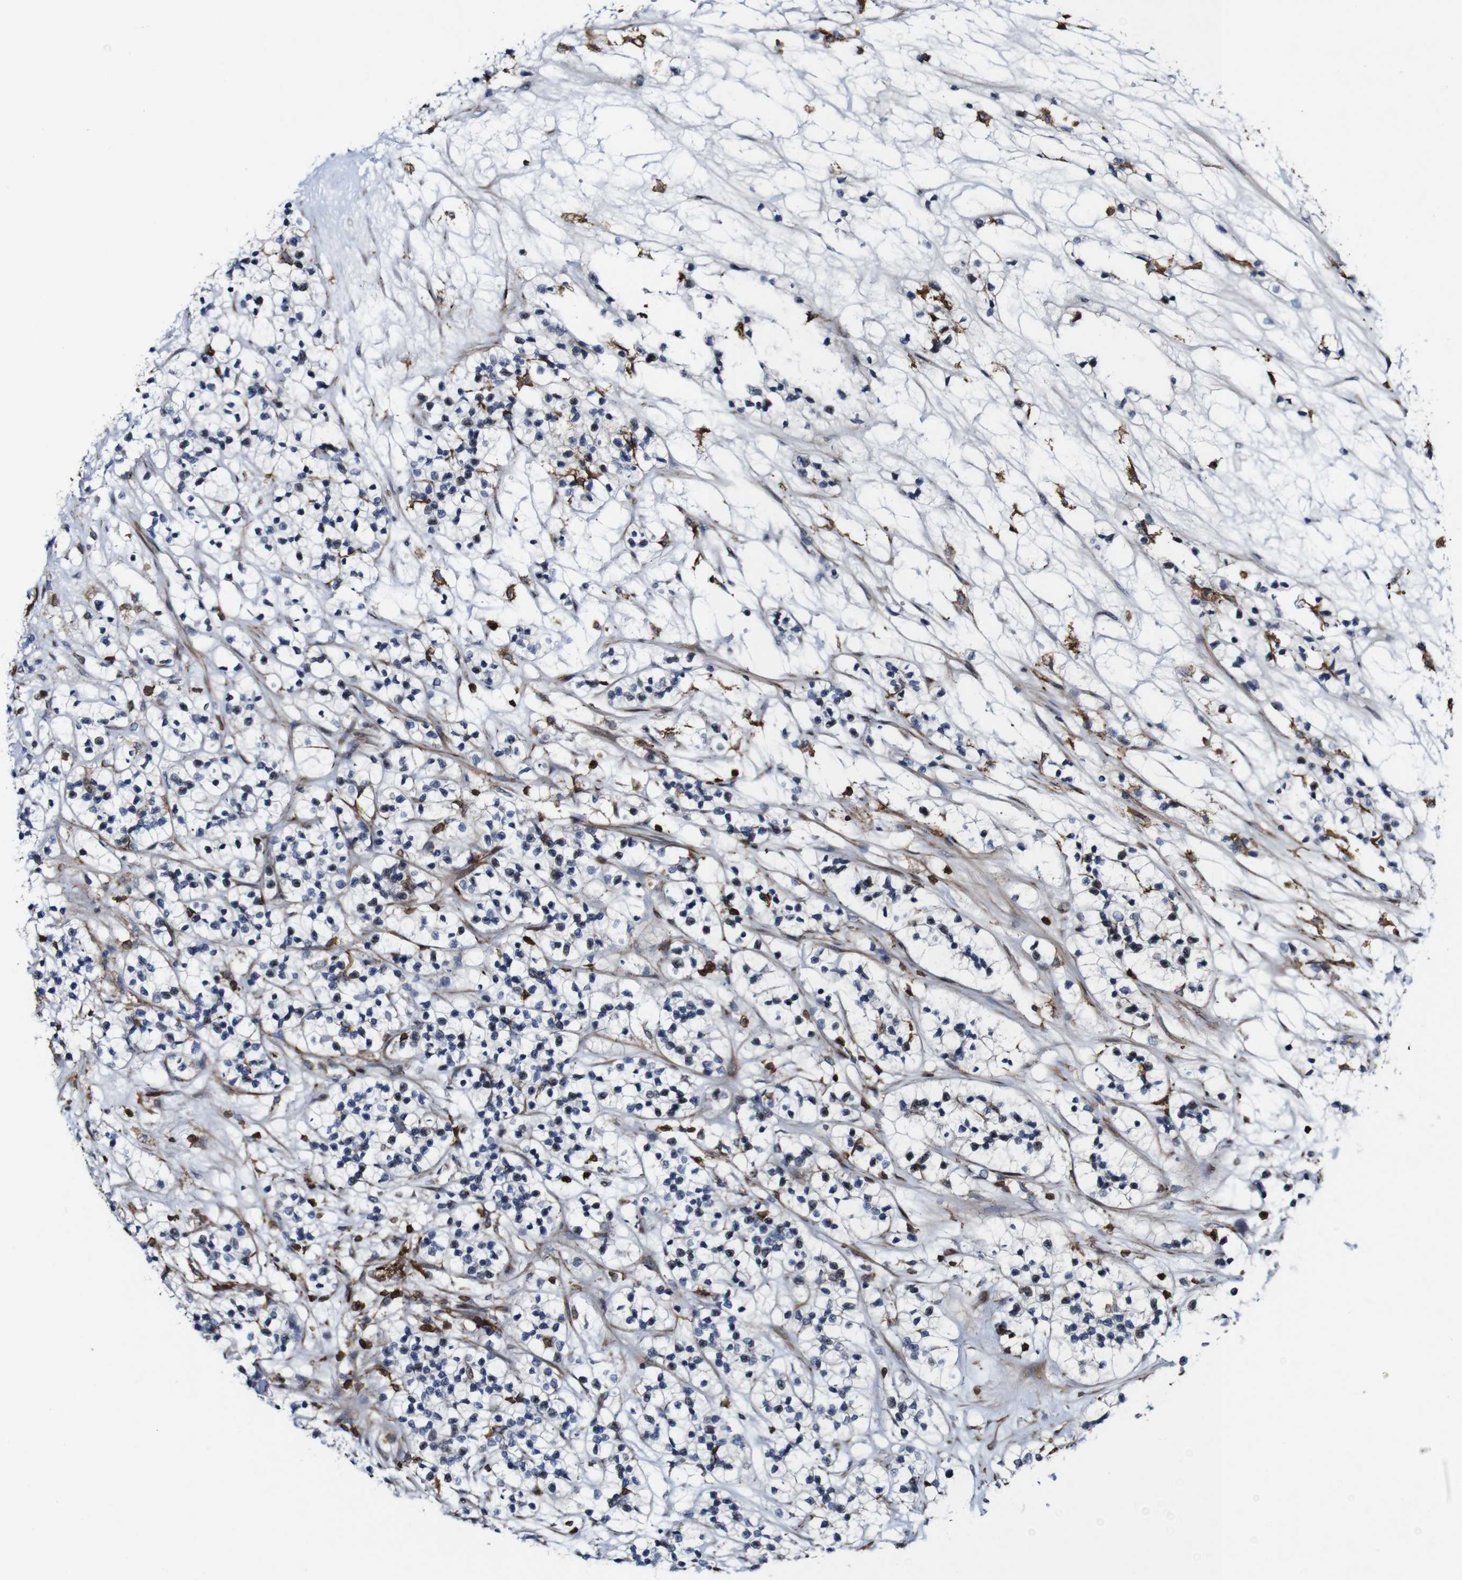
{"staining": {"intensity": "negative", "quantity": "none", "location": "none"}, "tissue": "renal cancer", "cell_type": "Tumor cells", "image_type": "cancer", "snomed": [{"axis": "morphology", "description": "Adenocarcinoma, NOS"}, {"axis": "topography", "description": "Kidney"}], "caption": "Renal adenocarcinoma was stained to show a protein in brown. There is no significant staining in tumor cells.", "gene": "JAK2", "patient": {"sex": "female", "age": 57}}